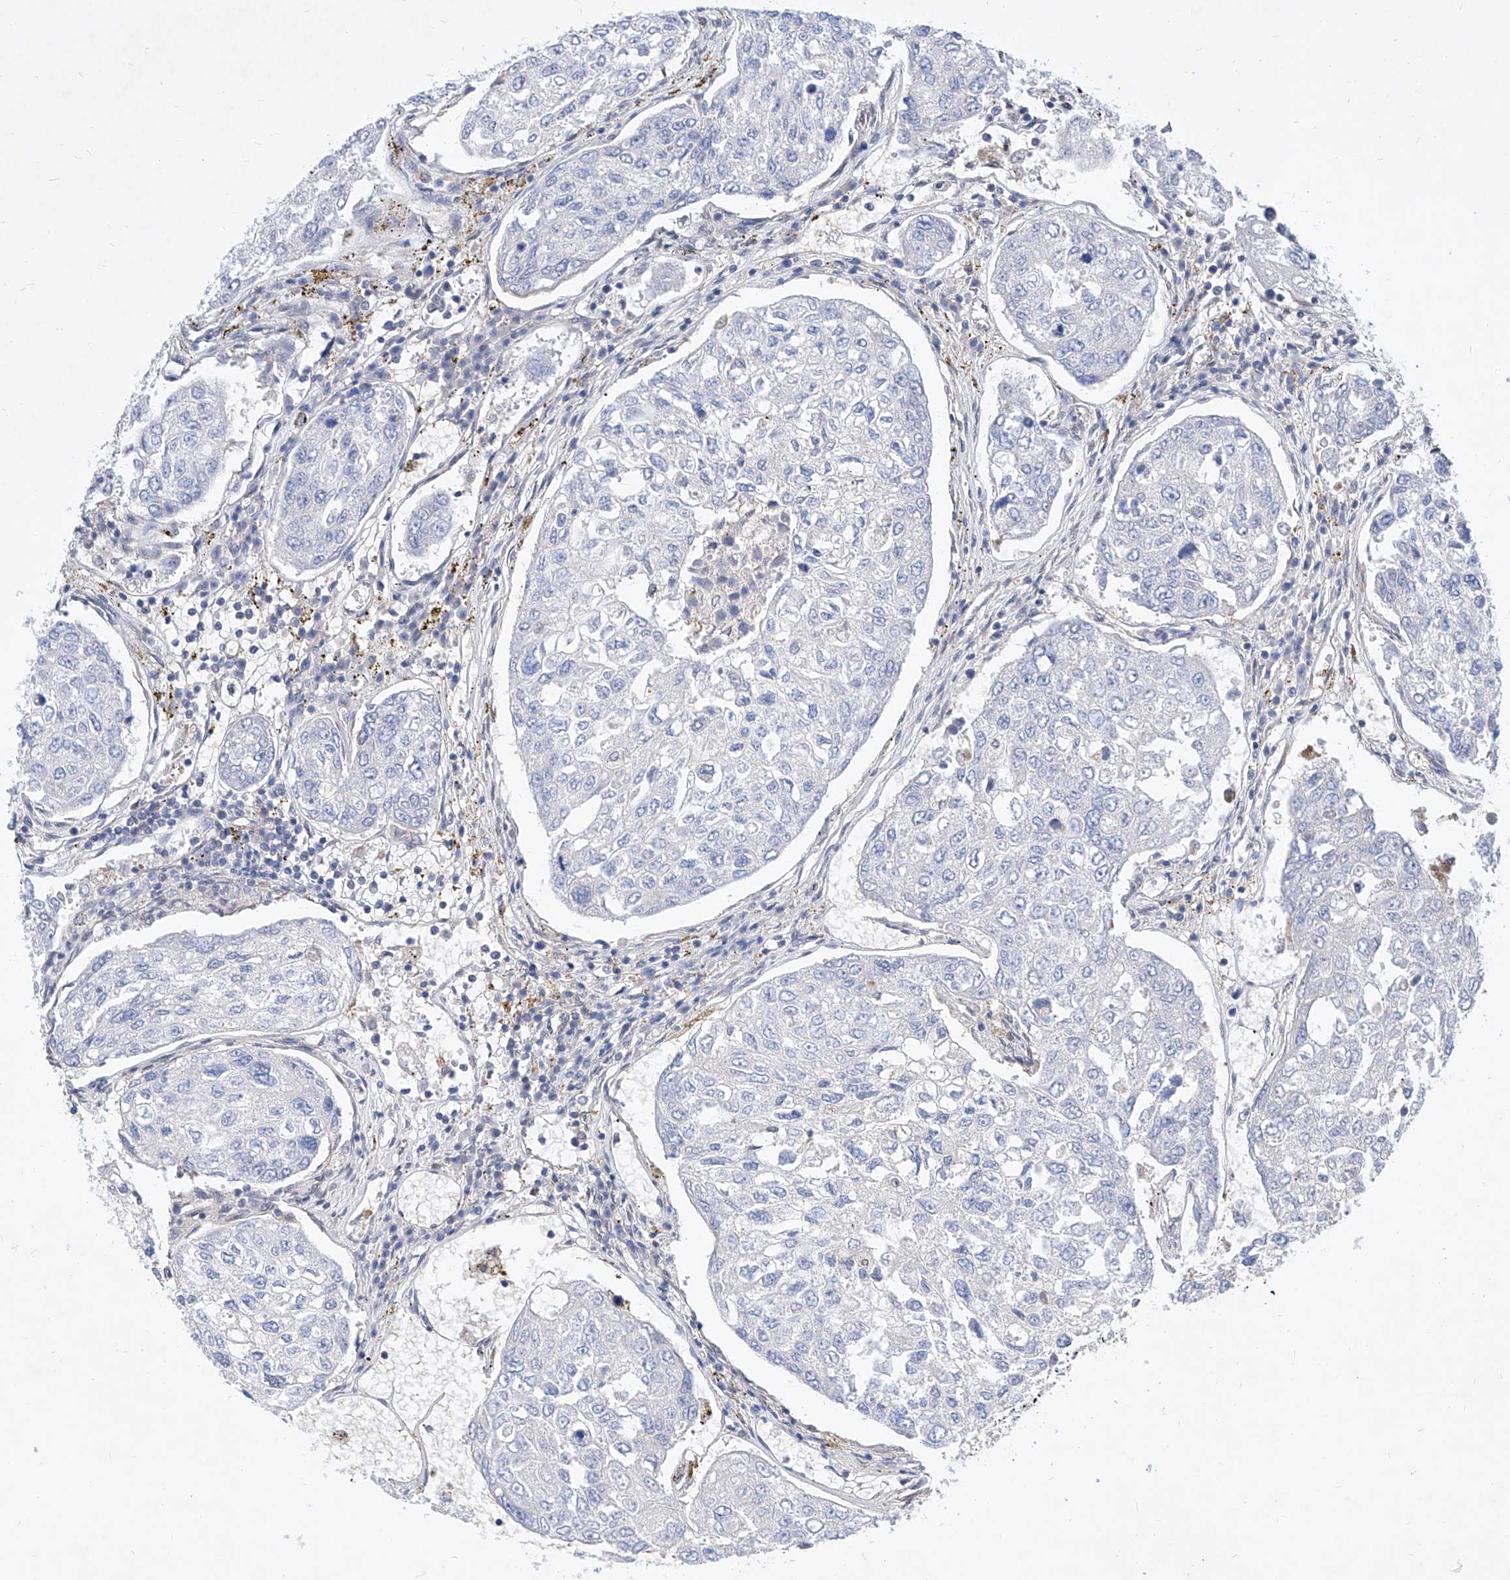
{"staining": {"intensity": "negative", "quantity": "none", "location": "none"}, "tissue": "urothelial cancer", "cell_type": "Tumor cells", "image_type": "cancer", "snomed": [{"axis": "morphology", "description": "Urothelial carcinoma, High grade"}, {"axis": "topography", "description": "Lymph node"}, {"axis": "topography", "description": "Urinary bladder"}], "caption": "High magnification brightfield microscopy of urothelial cancer stained with DAB (3,3'-diaminobenzidine) (brown) and counterstained with hematoxylin (blue): tumor cells show no significant expression.", "gene": "MX2", "patient": {"sex": "male", "age": 51}}